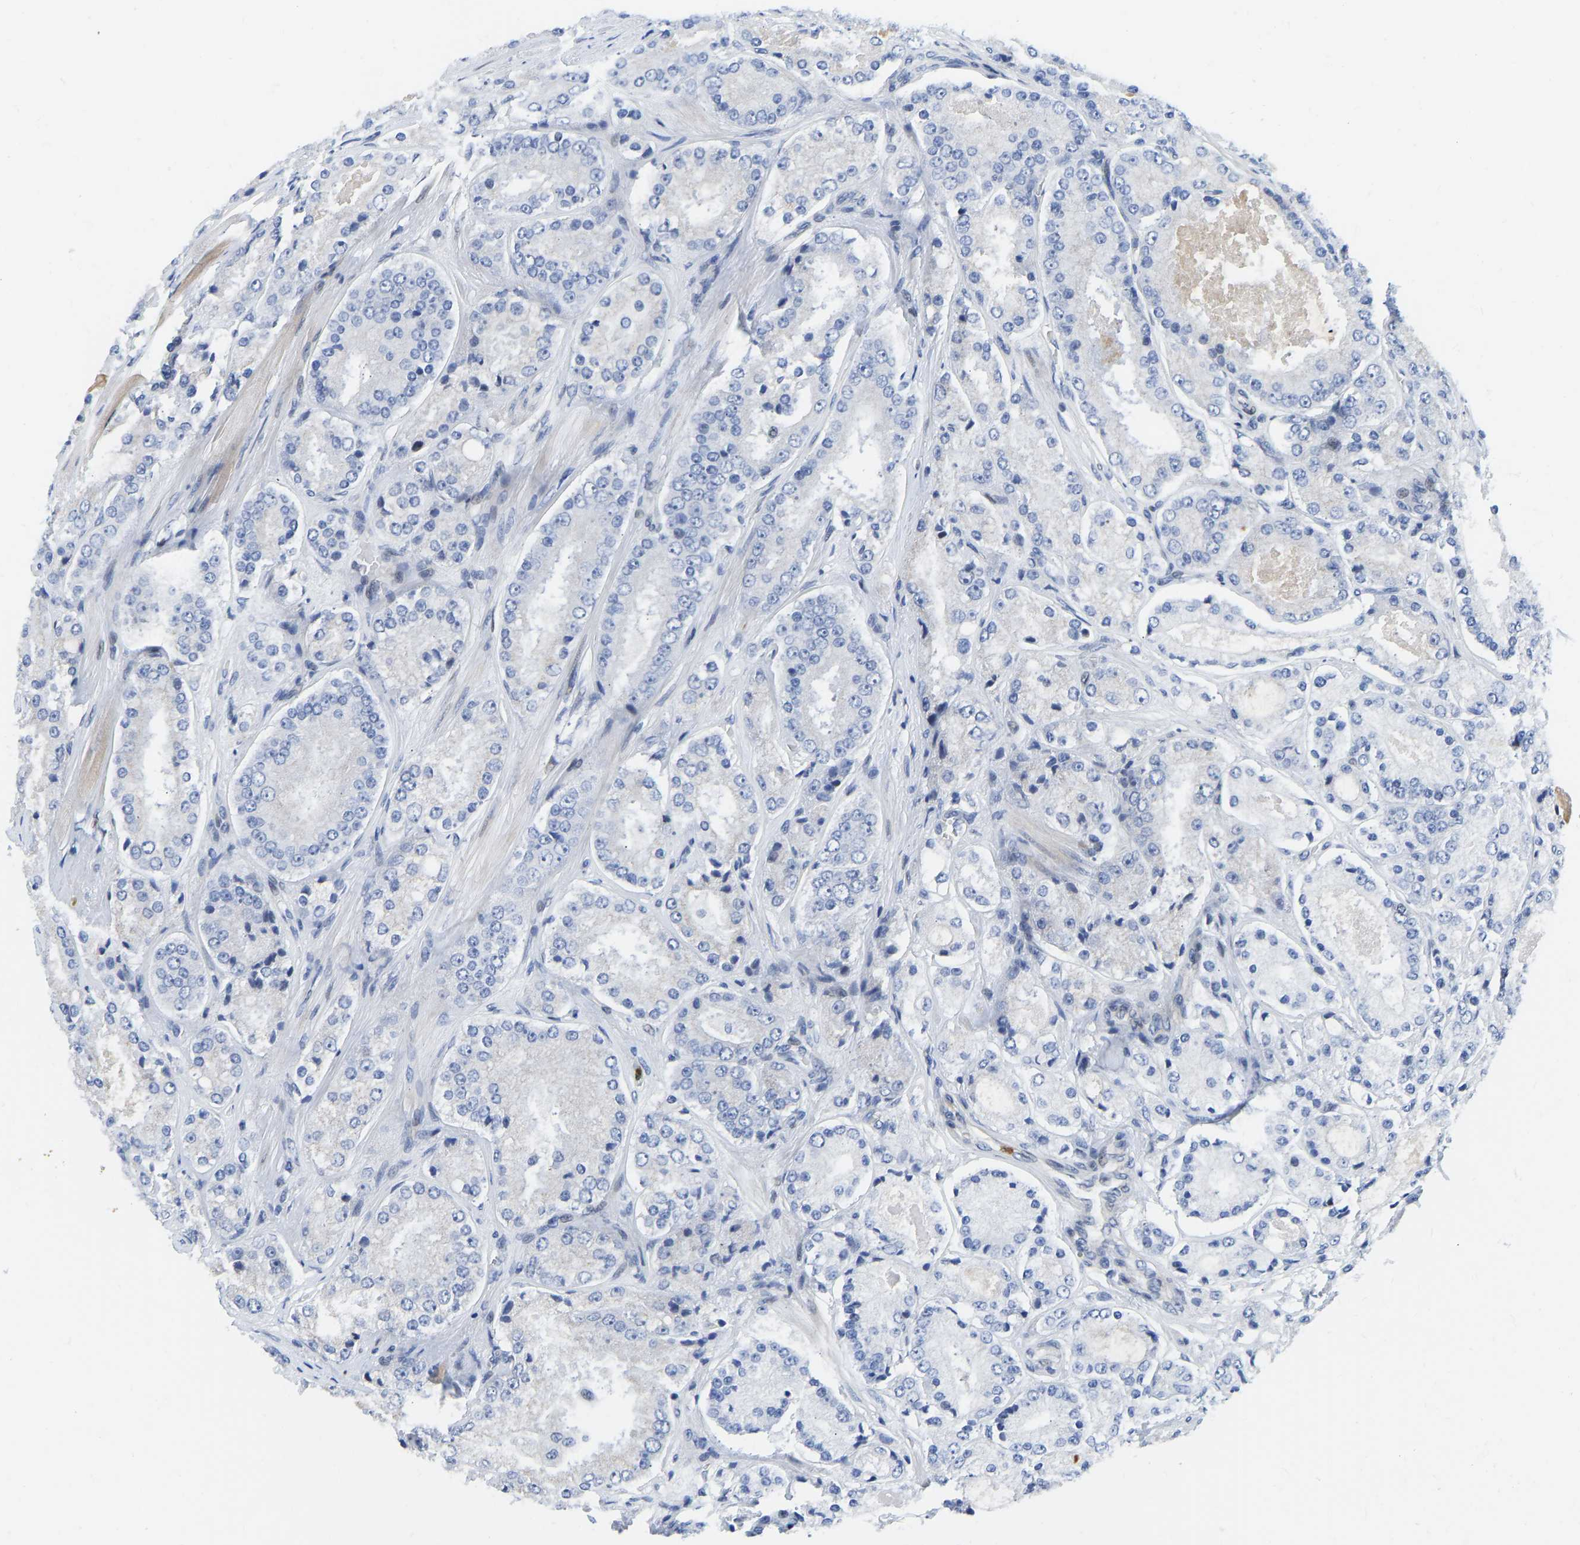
{"staining": {"intensity": "negative", "quantity": "none", "location": "none"}, "tissue": "prostate cancer", "cell_type": "Tumor cells", "image_type": "cancer", "snomed": [{"axis": "morphology", "description": "Adenocarcinoma, High grade"}, {"axis": "topography", "description": "Prostate"}], "caption": "Micrograph shows no protein expression in tumor cells of high-grade adenocarcinoma (prostate) tissue. (DAB immunohistochemistry (IHC), high magnification).", "gene": "HDAC5", "patient": {"sex": "male", "age": 65}}